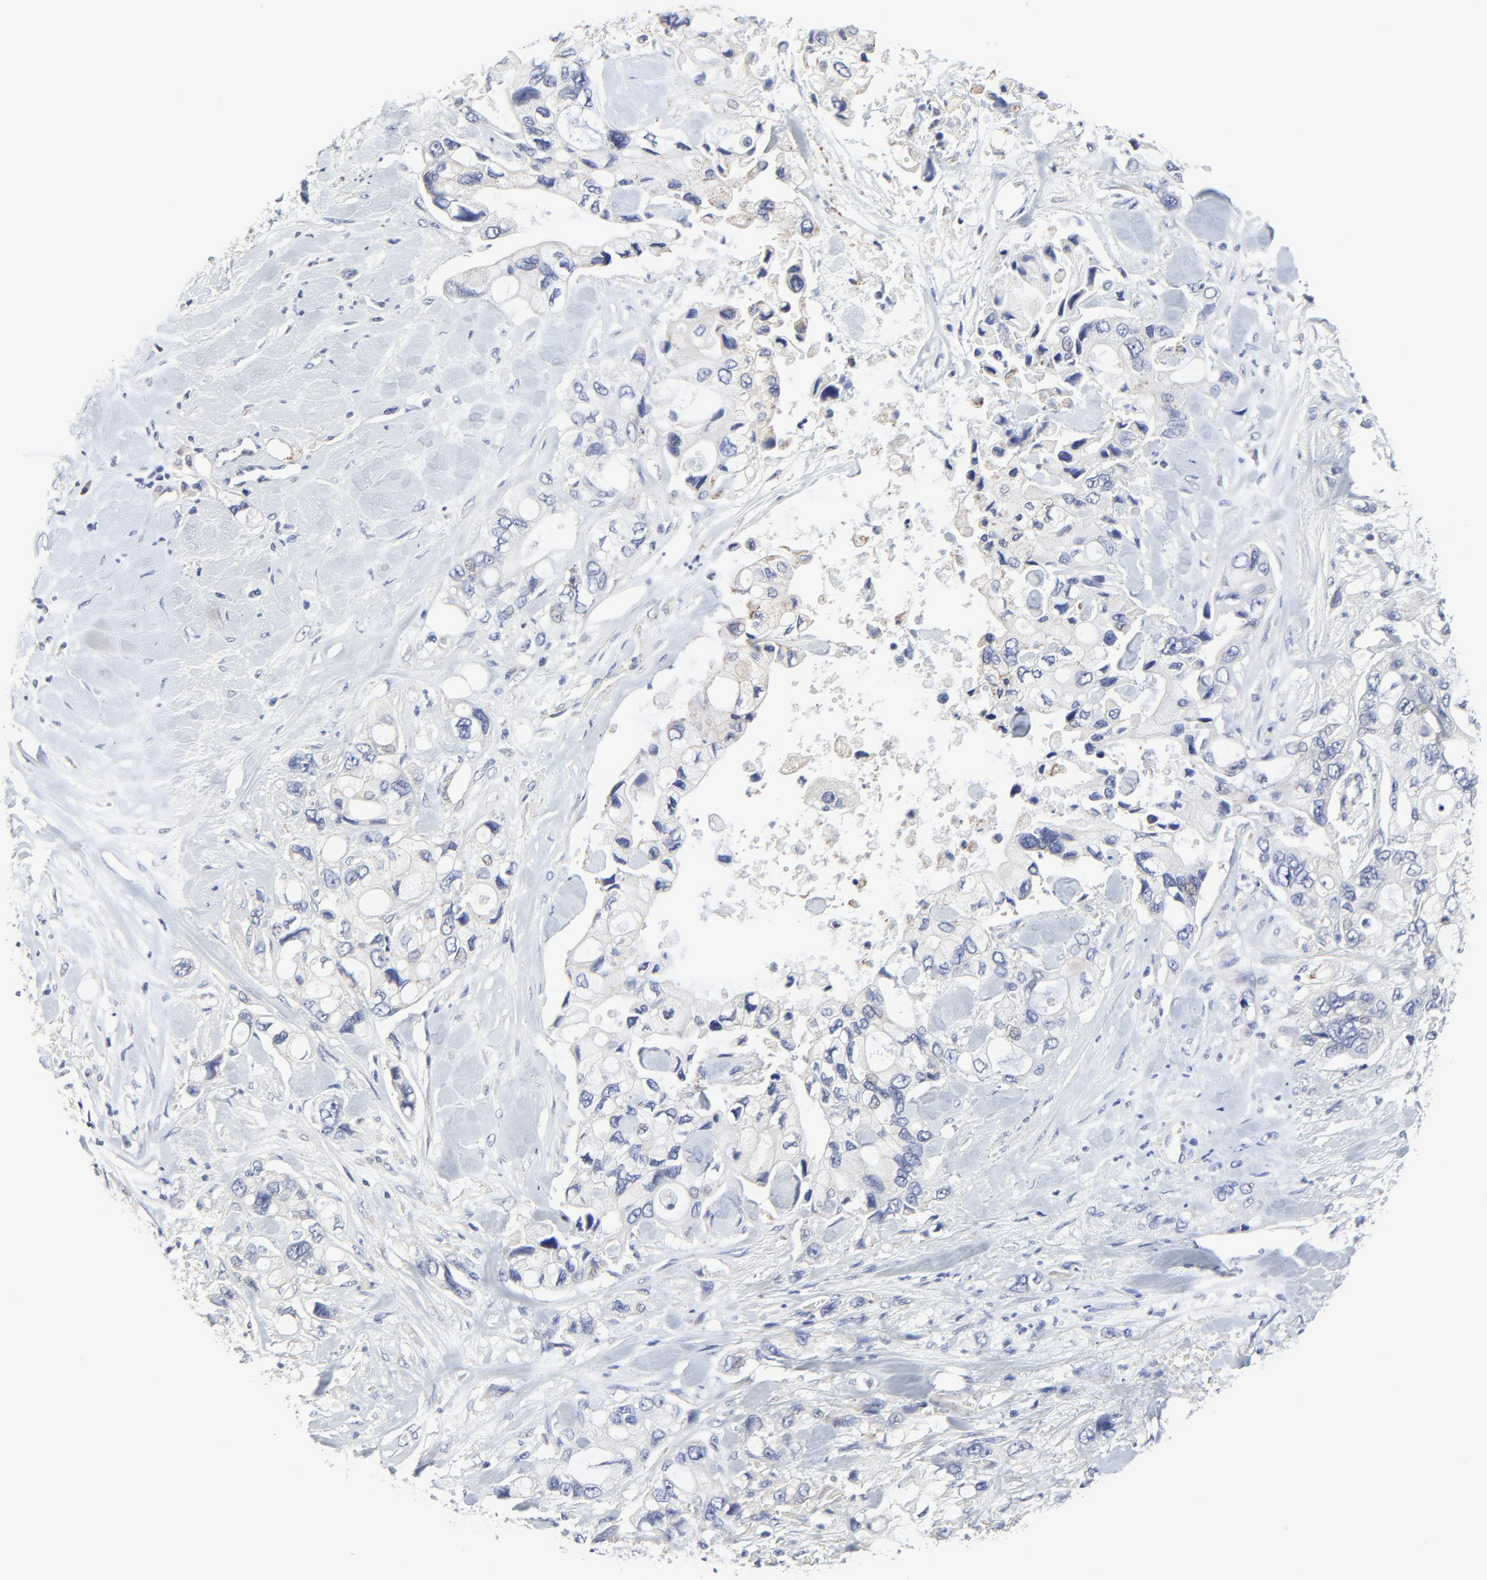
{"staining": {"intensity": "weak", "quantity": "<25%", "location": "cytoplasmic/membranous"}, "tissue": "pancreatic cancer", "cell_type": "Tumor cells", "image_type": "cancer", "snomed": [{"axis": "morphology", "description": "Adenocarcinoma, NOS"}, {"axis": "topography", "description": "Pancreas"}], "caption": "The micrograph reveals no significant expression in tumor cells of adenocarcinoma (pancreatic).", "gene": "DHRSX", "patient": {"sex": "male", "age": 70}}